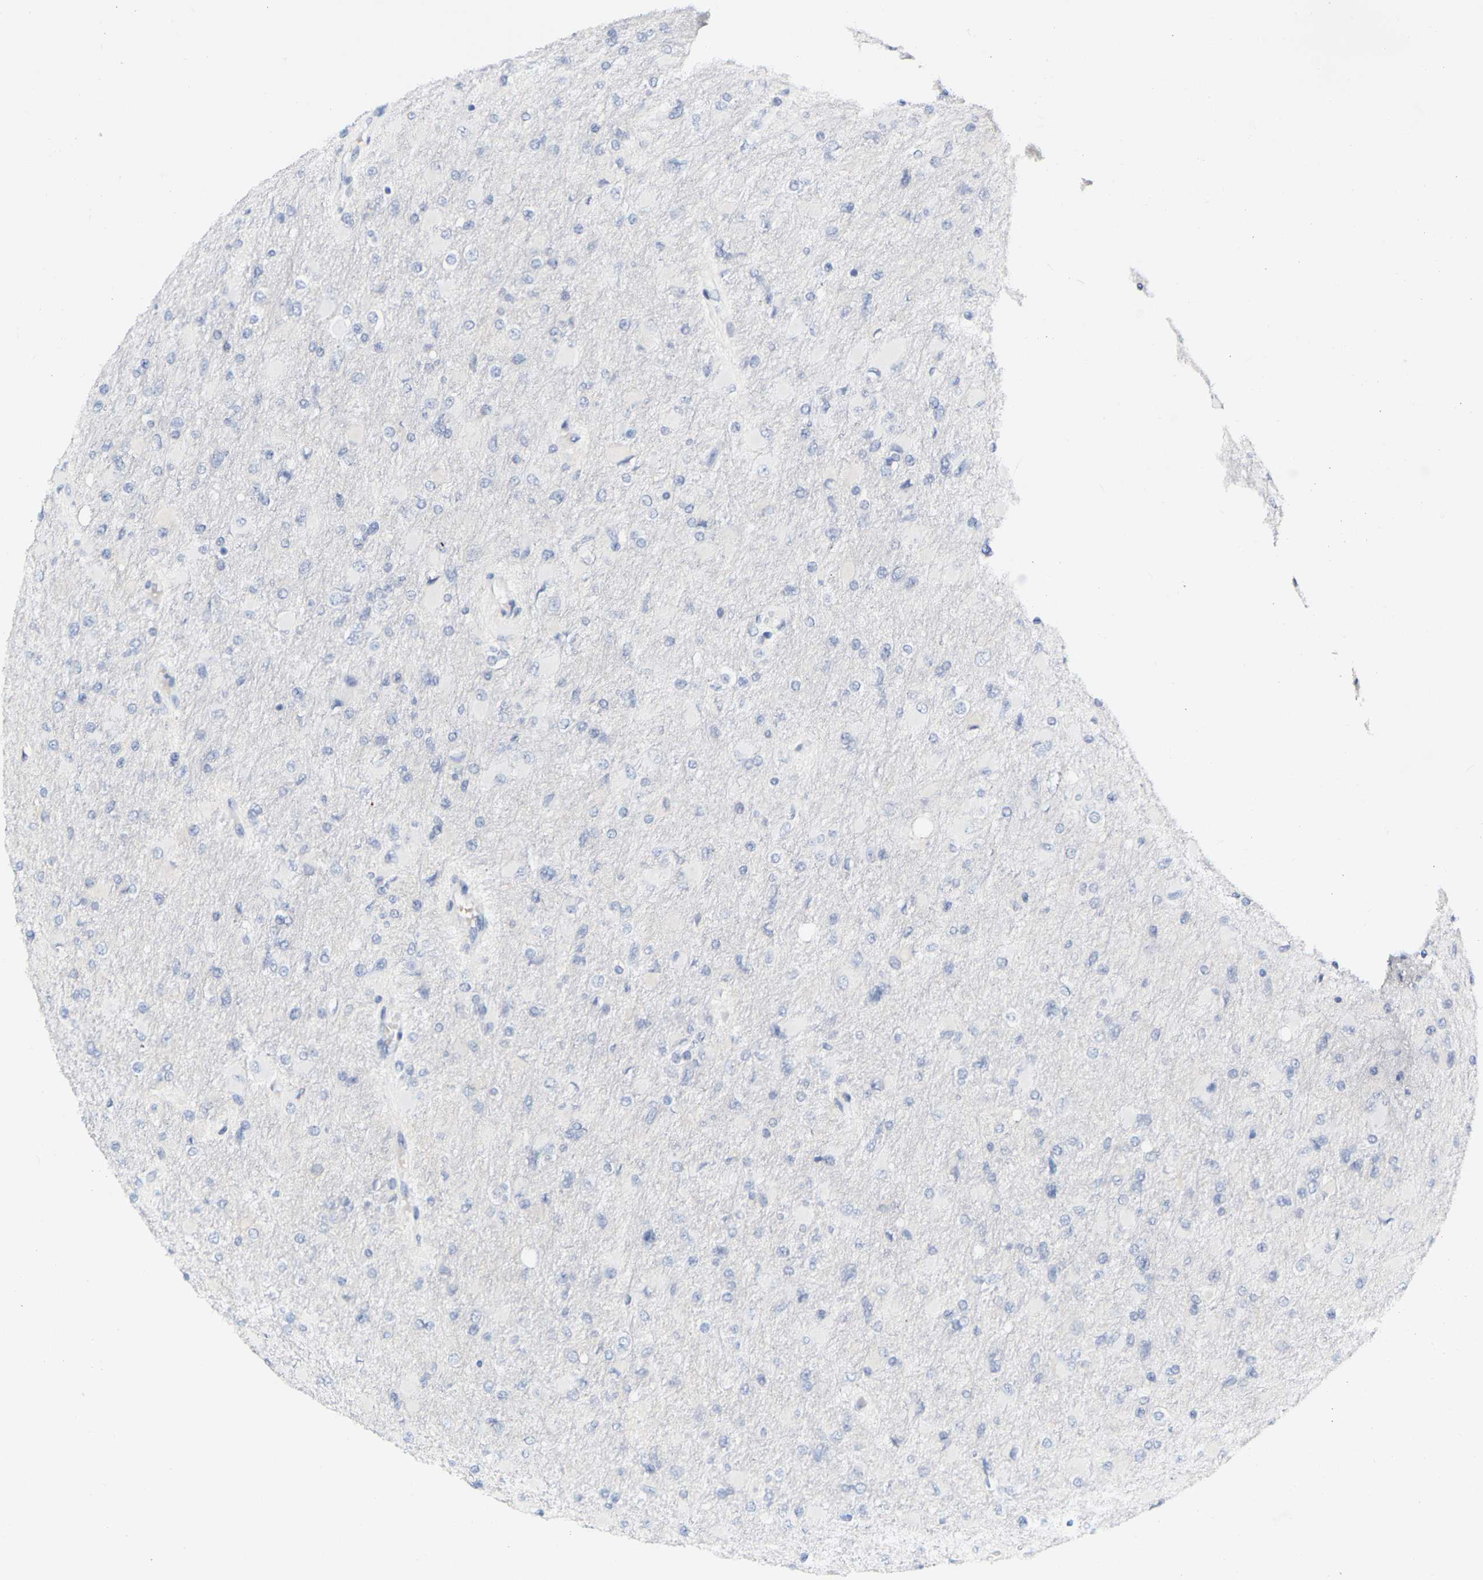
{"staining": {"intensity": "negative", "quantity": "none", "location": "none"}, "tissue": "glioma", "cell_type": "Tumor cells", "image_type": "cancer", "snomed": [{"axis": "morphology", "description": "Glioma, malignant, High grade"}, {"axis": "topography", "description": "Cerebral cortex"}], "caption": "The image displays no significant positivity in tumor cells of glioma.", "gene": "GNAS", "patient": {"sex": "female", "age": 36}}